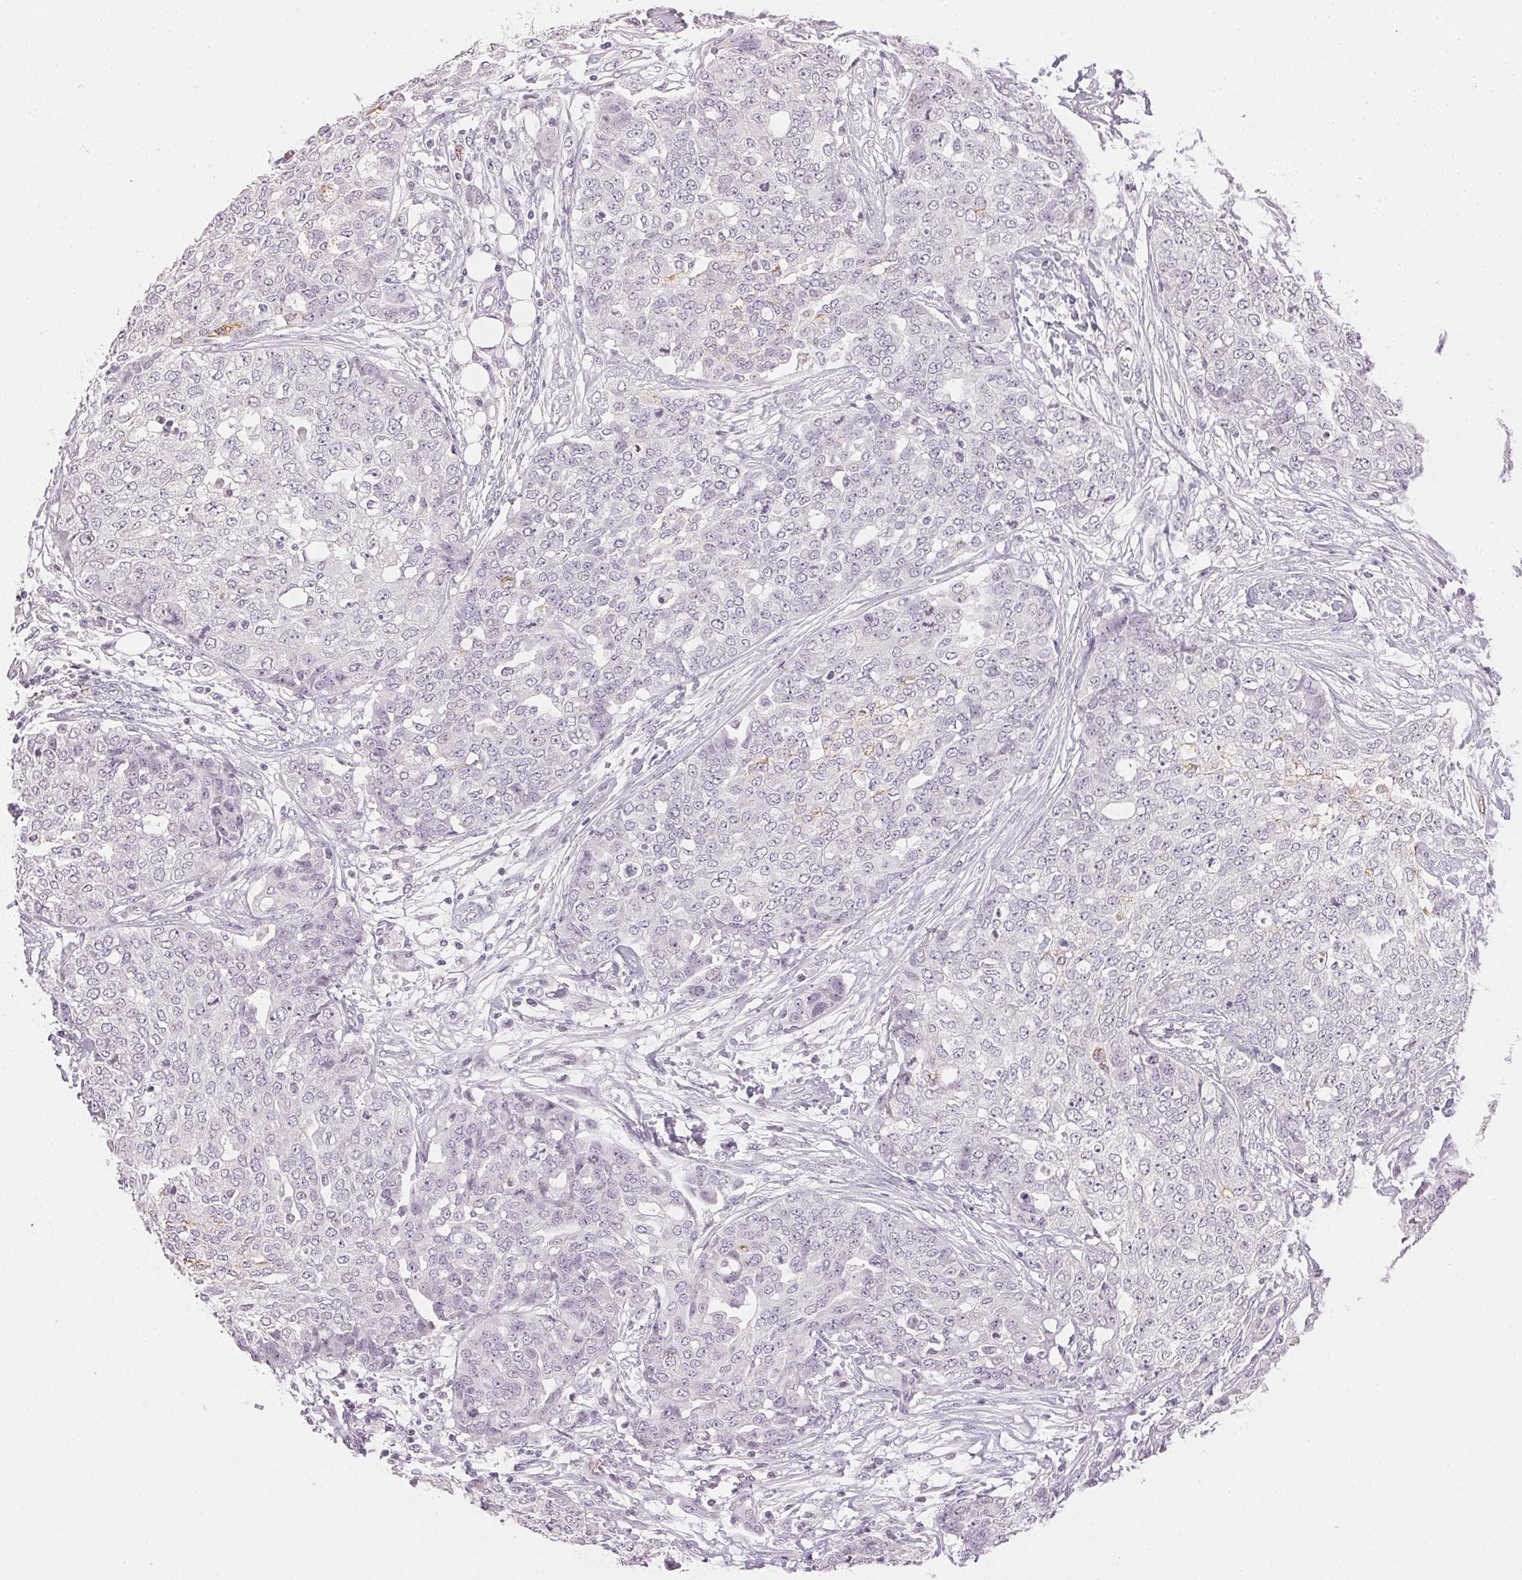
{"staining": {"intensity": "negative", "quantity": "none", "location": "none"}, "tissue": "ovarian cancer", "cell_type": "Tumor cells", "image_type": "cancer", "snomed": [{"axis": "morphology", "description": "Cystadenocarcinoma, serous, NOS"}, {"axis": "topography", "description": "Soft tissue"}, {"axis": "topography", "description": "Ovary"}], "caption": "DAB (3,3'-diaminobenzidine) immunohistochemical staining of human ovarian cancer demonstrates no significant expression in tumor cells. (DAB immunohistochemistry (IHC) visualized using brightfield microscopy, high magnification).", "gene": "SMTN", "patient": {"sex": "female", "age": 57}}